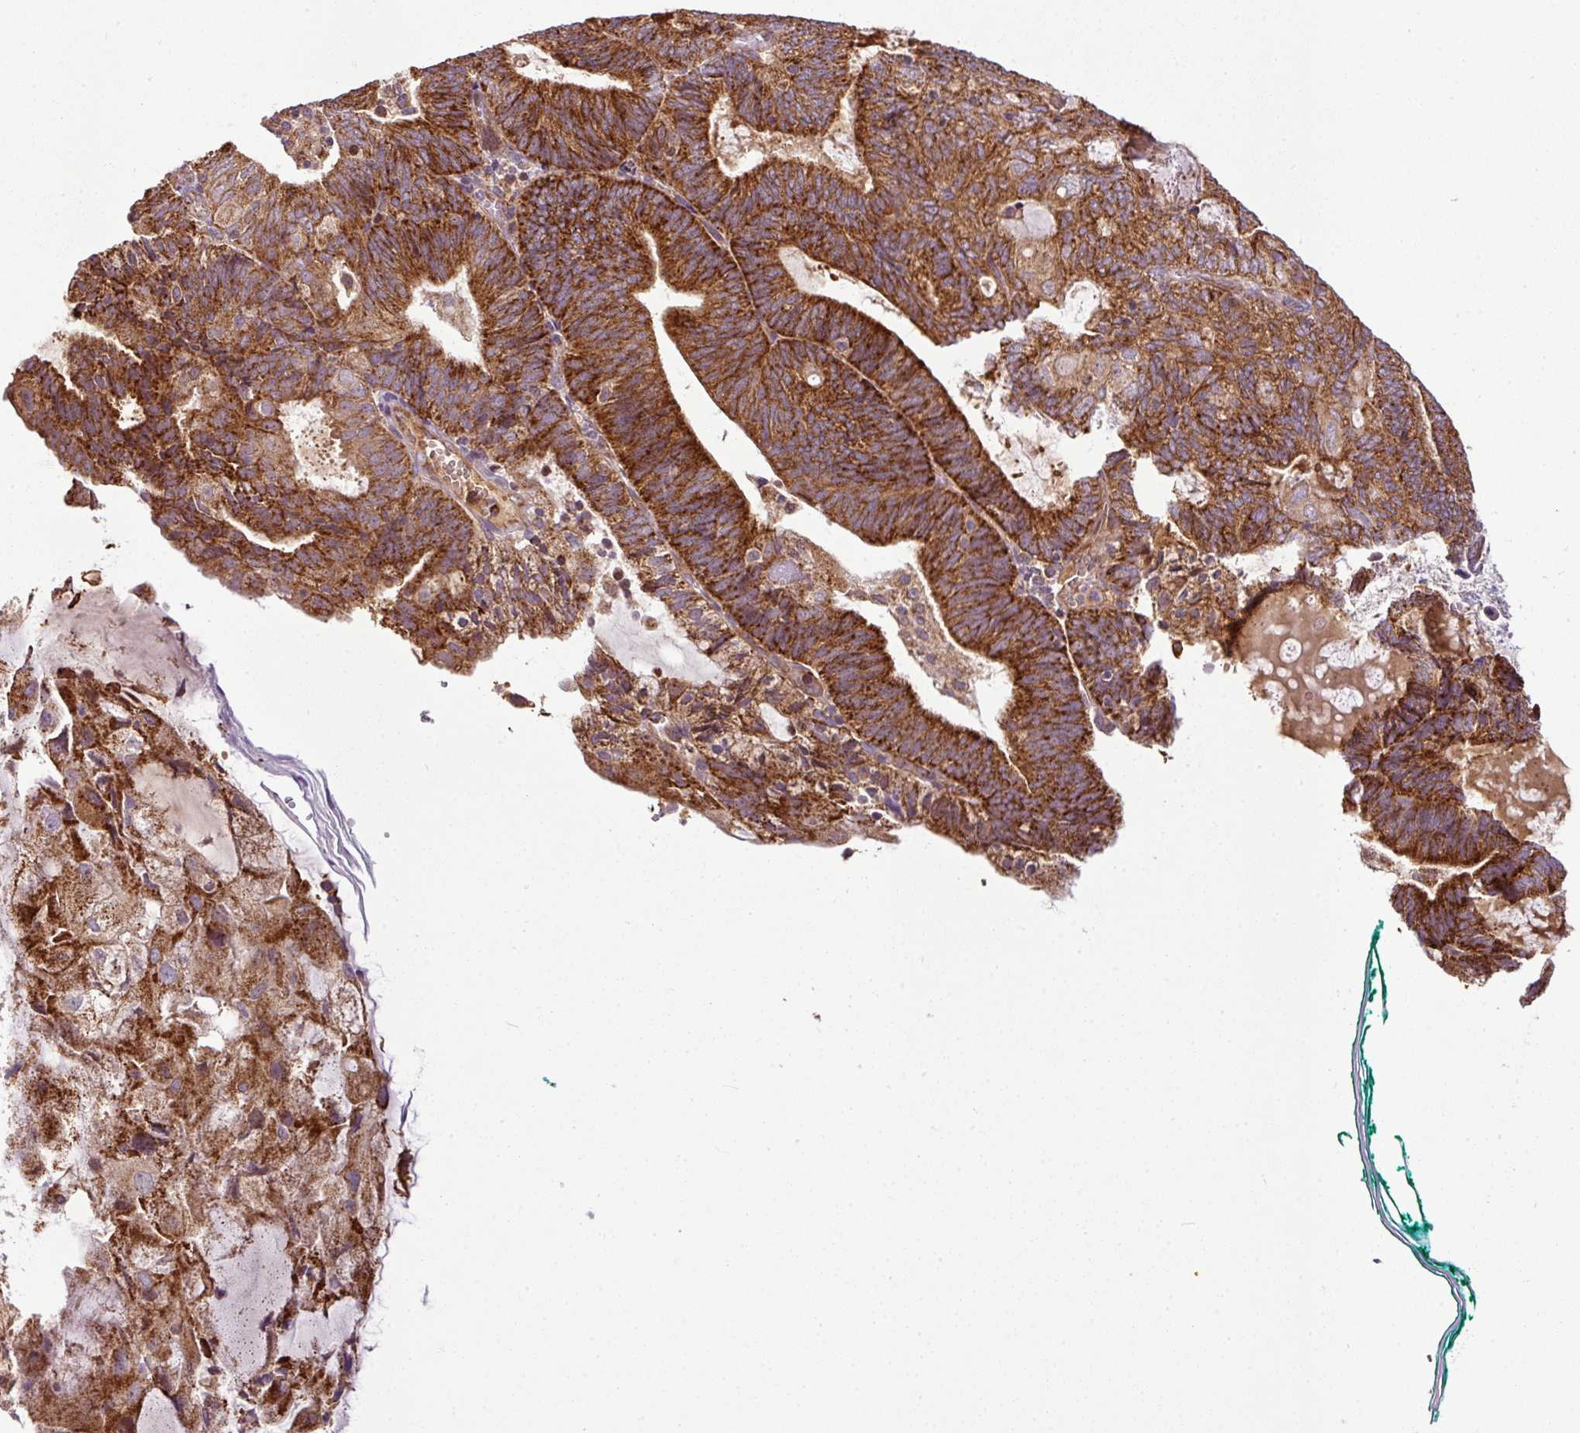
{"staining": {"intensity": "strong", "quantity": ">75%", "location": "cytoplasmic/membranous"}, "tissue": "endometrial cancer", "cell_type": "Tumor cells", "image_type": "cancer", "snomed": [{"axis": "morphology", "description": "Adenocarcinoma, NOS"}, {"axis": "topography", "description": "Endometrium"}], "caption": "Strong cytoplasmic/membranous positivity is appreciated in approximately >75% of tumor cells in endometrial adenocarcinoma.", "gene": "PRELID3B", "patient": {"sex": "female", "age": 81}}